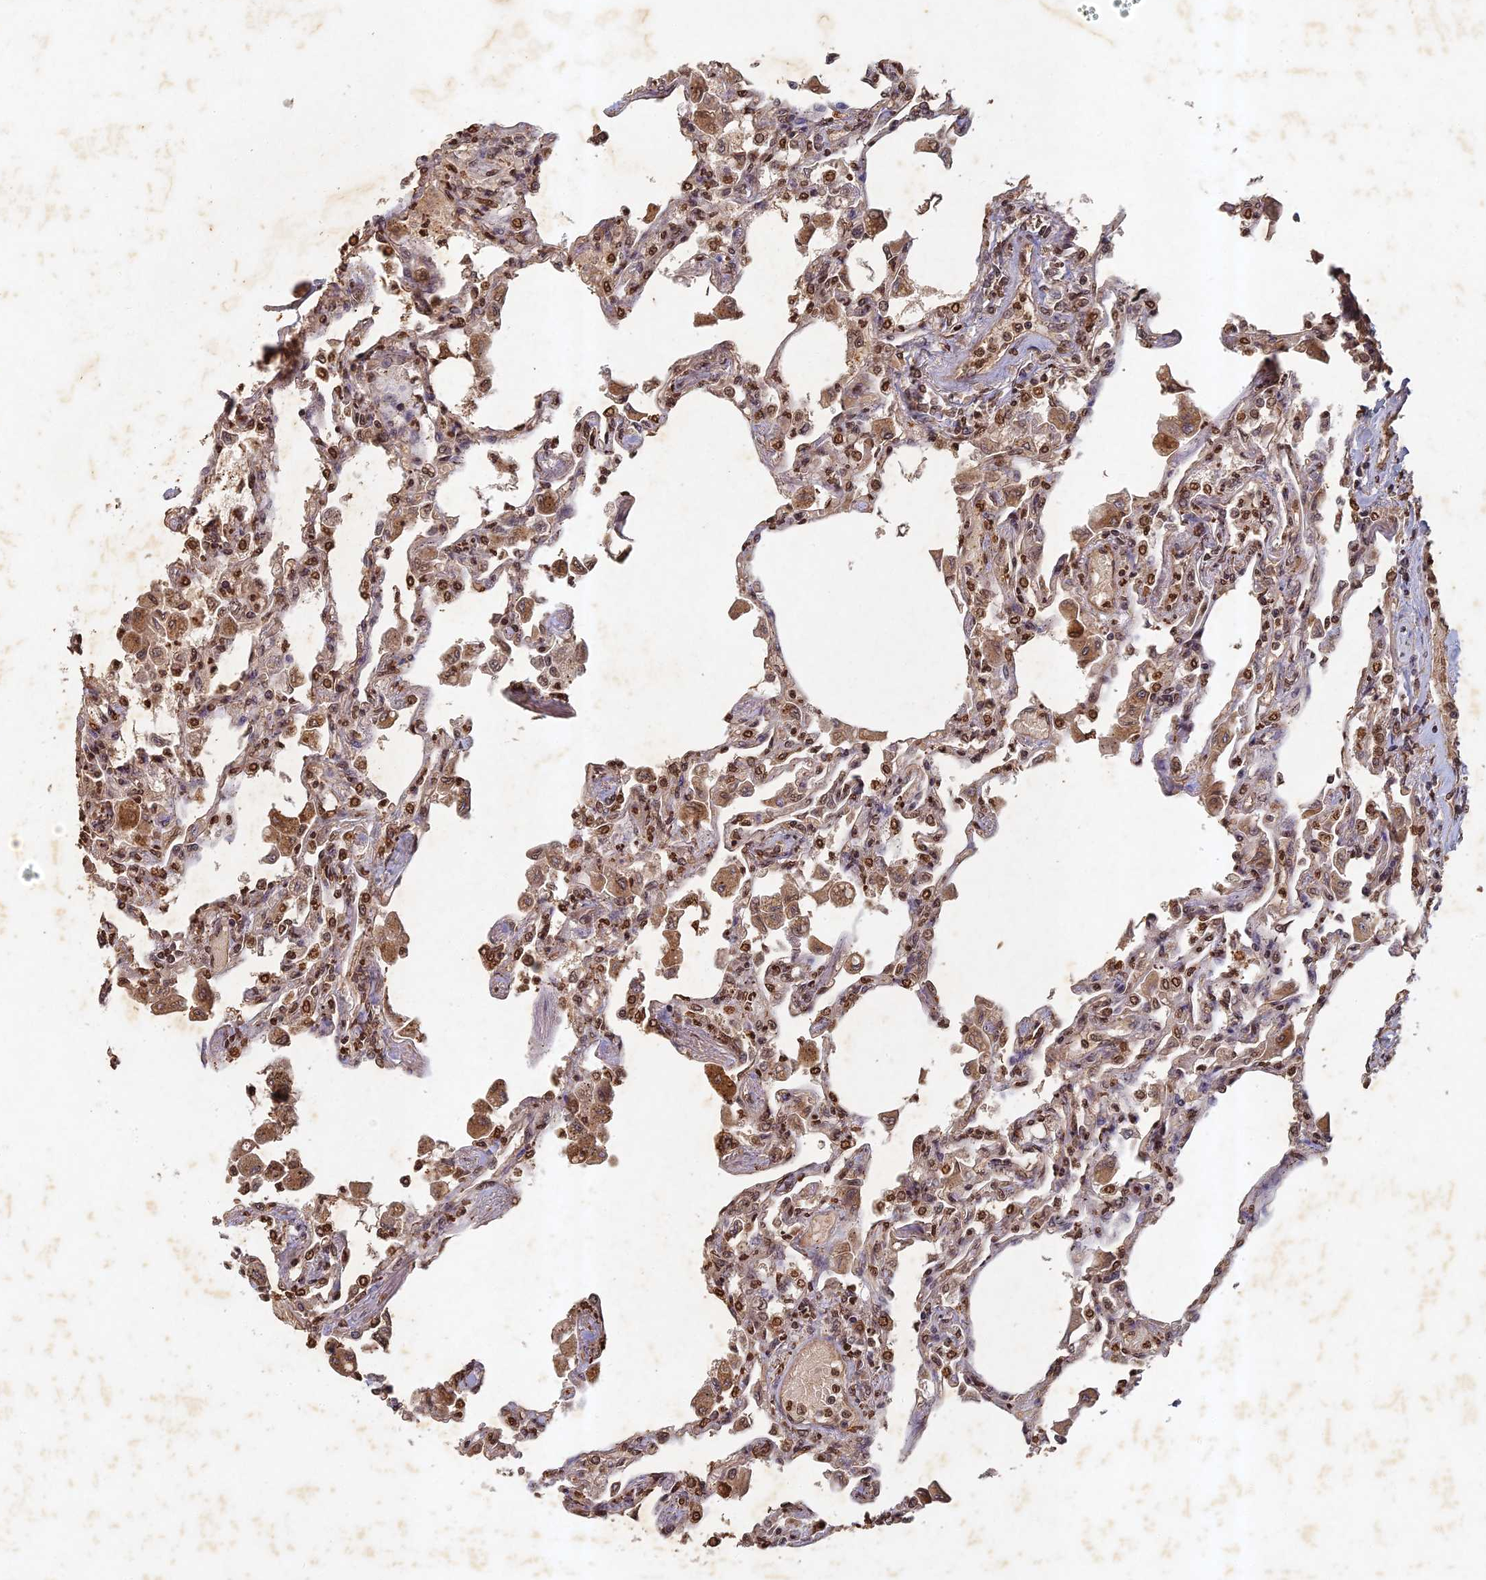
{"staining": {"intensity": "moderate", "quantity": "25%-75%", "location": "nuclear"}, "tissue": "lung", "cell_type": "Alveolar cells", "image_type": "normal", "snomed": [{"axis": "morphology", "description": "Normal tissue, NOS"}, {"axis": "topography", "description": "Bronchus"}, {"axis": "topography", "description": "Lung"}], "caption": "The photomicrograph shows immunohistochemical staining of unremarkable lung. There is moderate nuclear expression is appreciated in approximately 25%-75% of alveolar cells.", "gene": "ABCB10", "patient": {"sex": "female", "age": 49}}